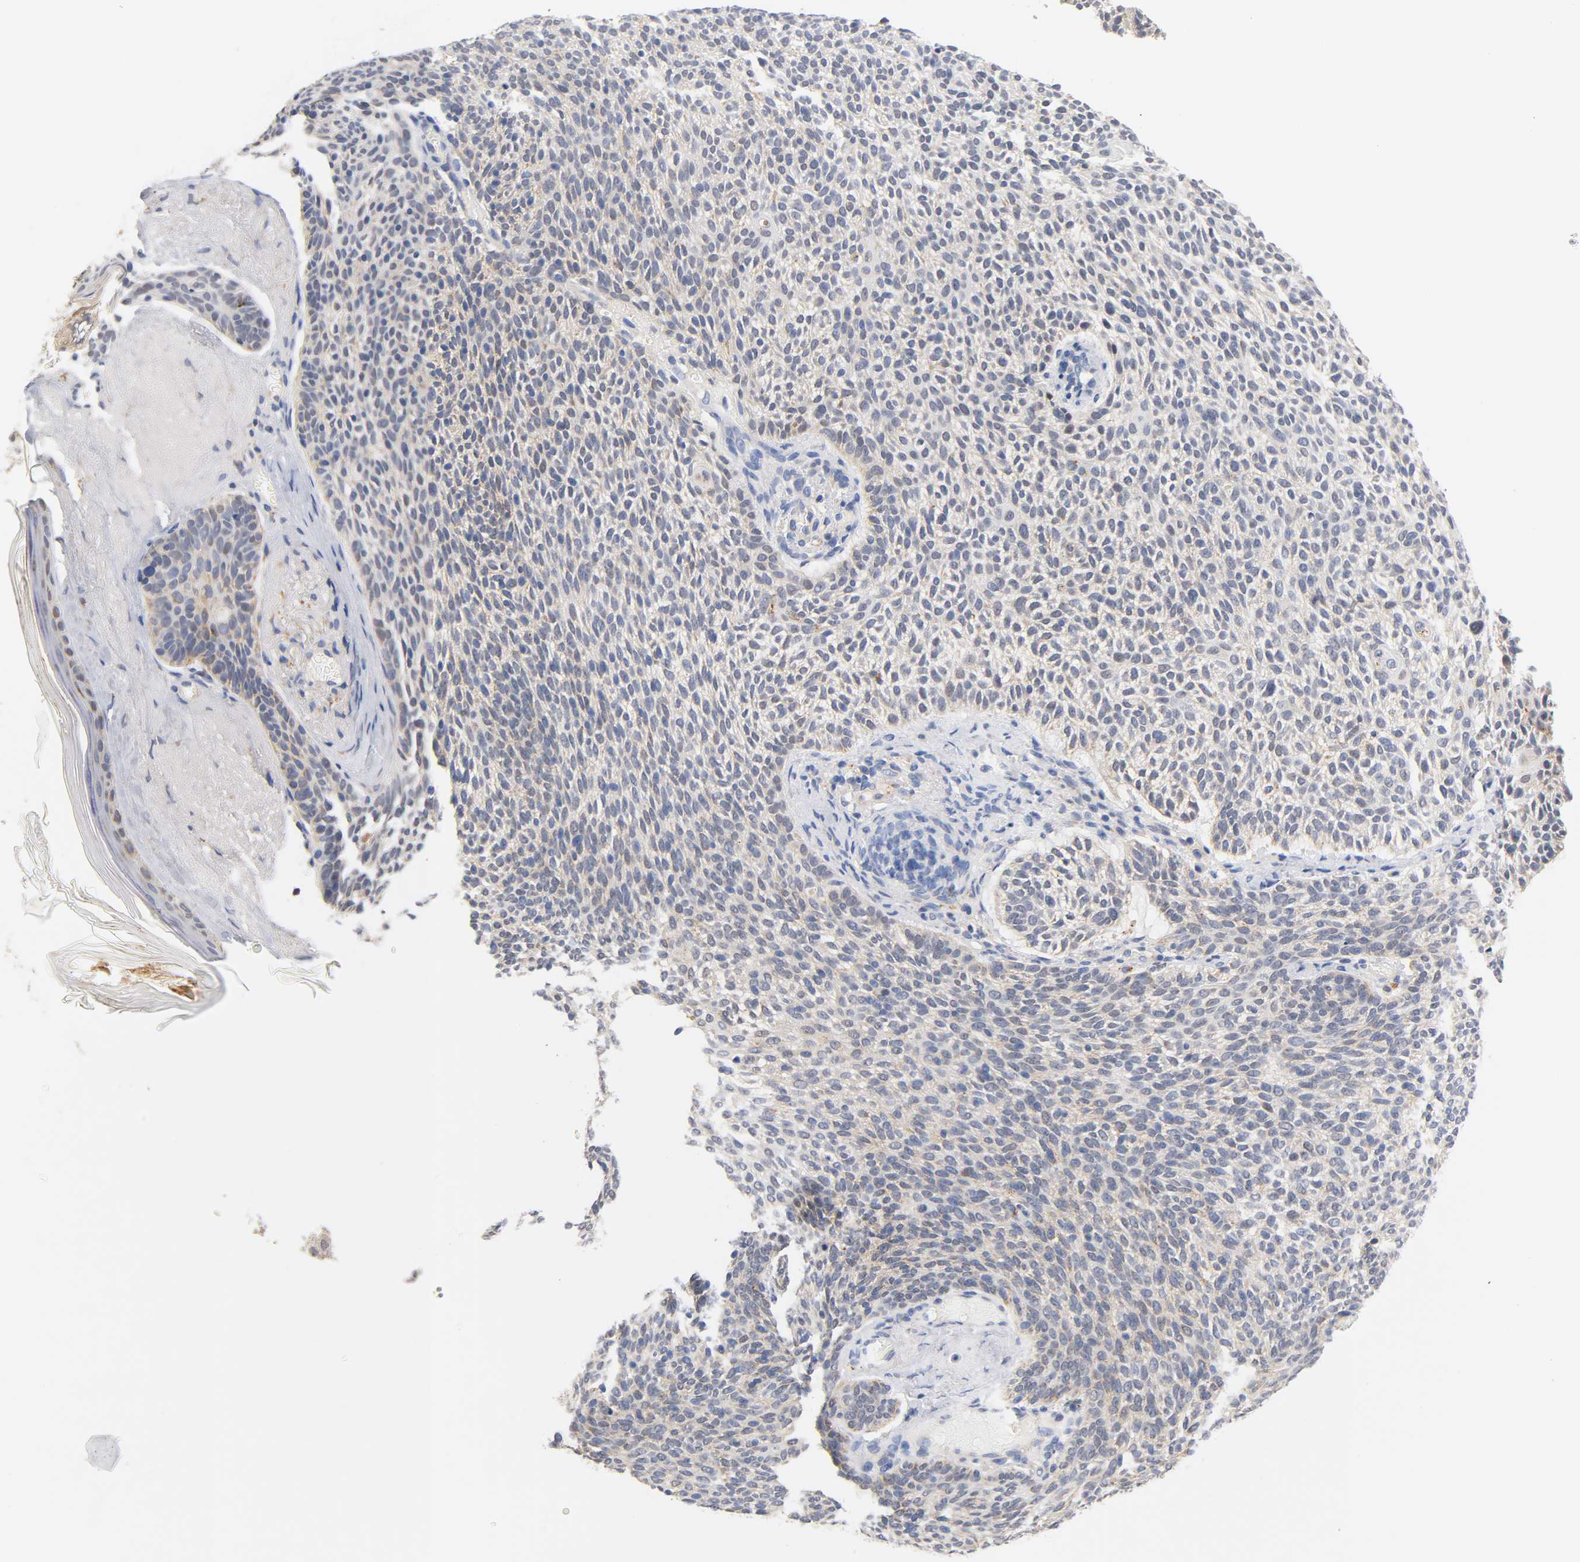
{"staining": {"intensity": "negative", "quantity": "none", "location": "none"}, "tissue": "skin cancer", "cell_type": "Tumor cells", "image_type": "cancer", "snomed": [{"axis": "morphology", "description": "Normal tissue, NOS"}, {"axis": "morphology", "description": "Basal cell carcinoma"}, {"axis": "topography", "description": "Skin"}], "caption": "Immunohistochemistry (IHC) photomicrograph of human skin cancer (basal cell carcinoma) stained for a protein (brown), which reveals no expression in tumor cells.", "gene": "SEMA5A", "patient": {"sex": "female", "age": 70}}